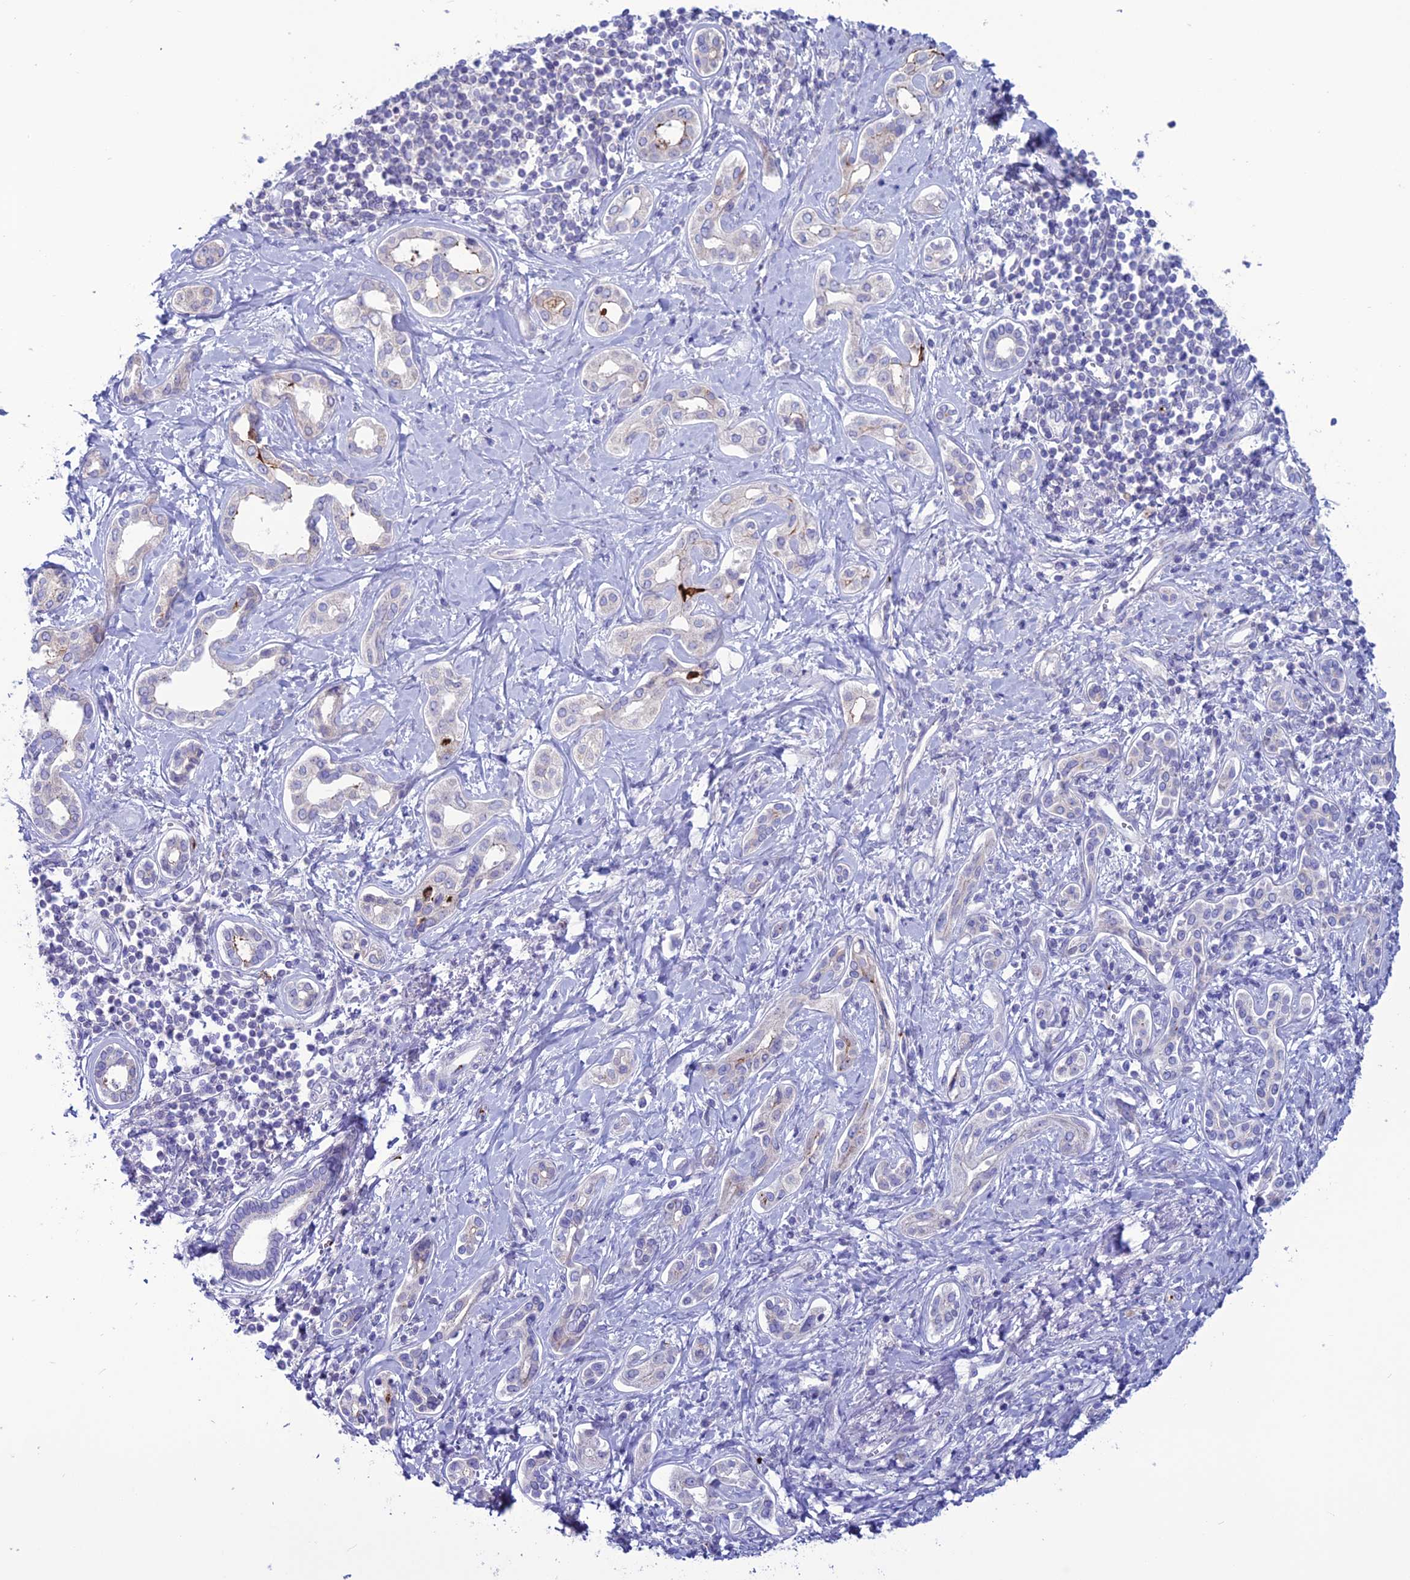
{"staining": {"intensity": "negative", "quantity": "none", "location": "none"}, "tissue": "liver cancer", "cell_type": "Tumor cells", "image_type": "cancer", "snomed": [{"axis": "morphology", "description": "Cholangiocarcinoma"}, {"axis": "topography", "description": "Liver"}], "caption": "The micrograph displays no staining of tumor cells in liver cholangiocarcinoma.", "gene": "C21orf140", "patient": {"sex": "female", "age": 77}}